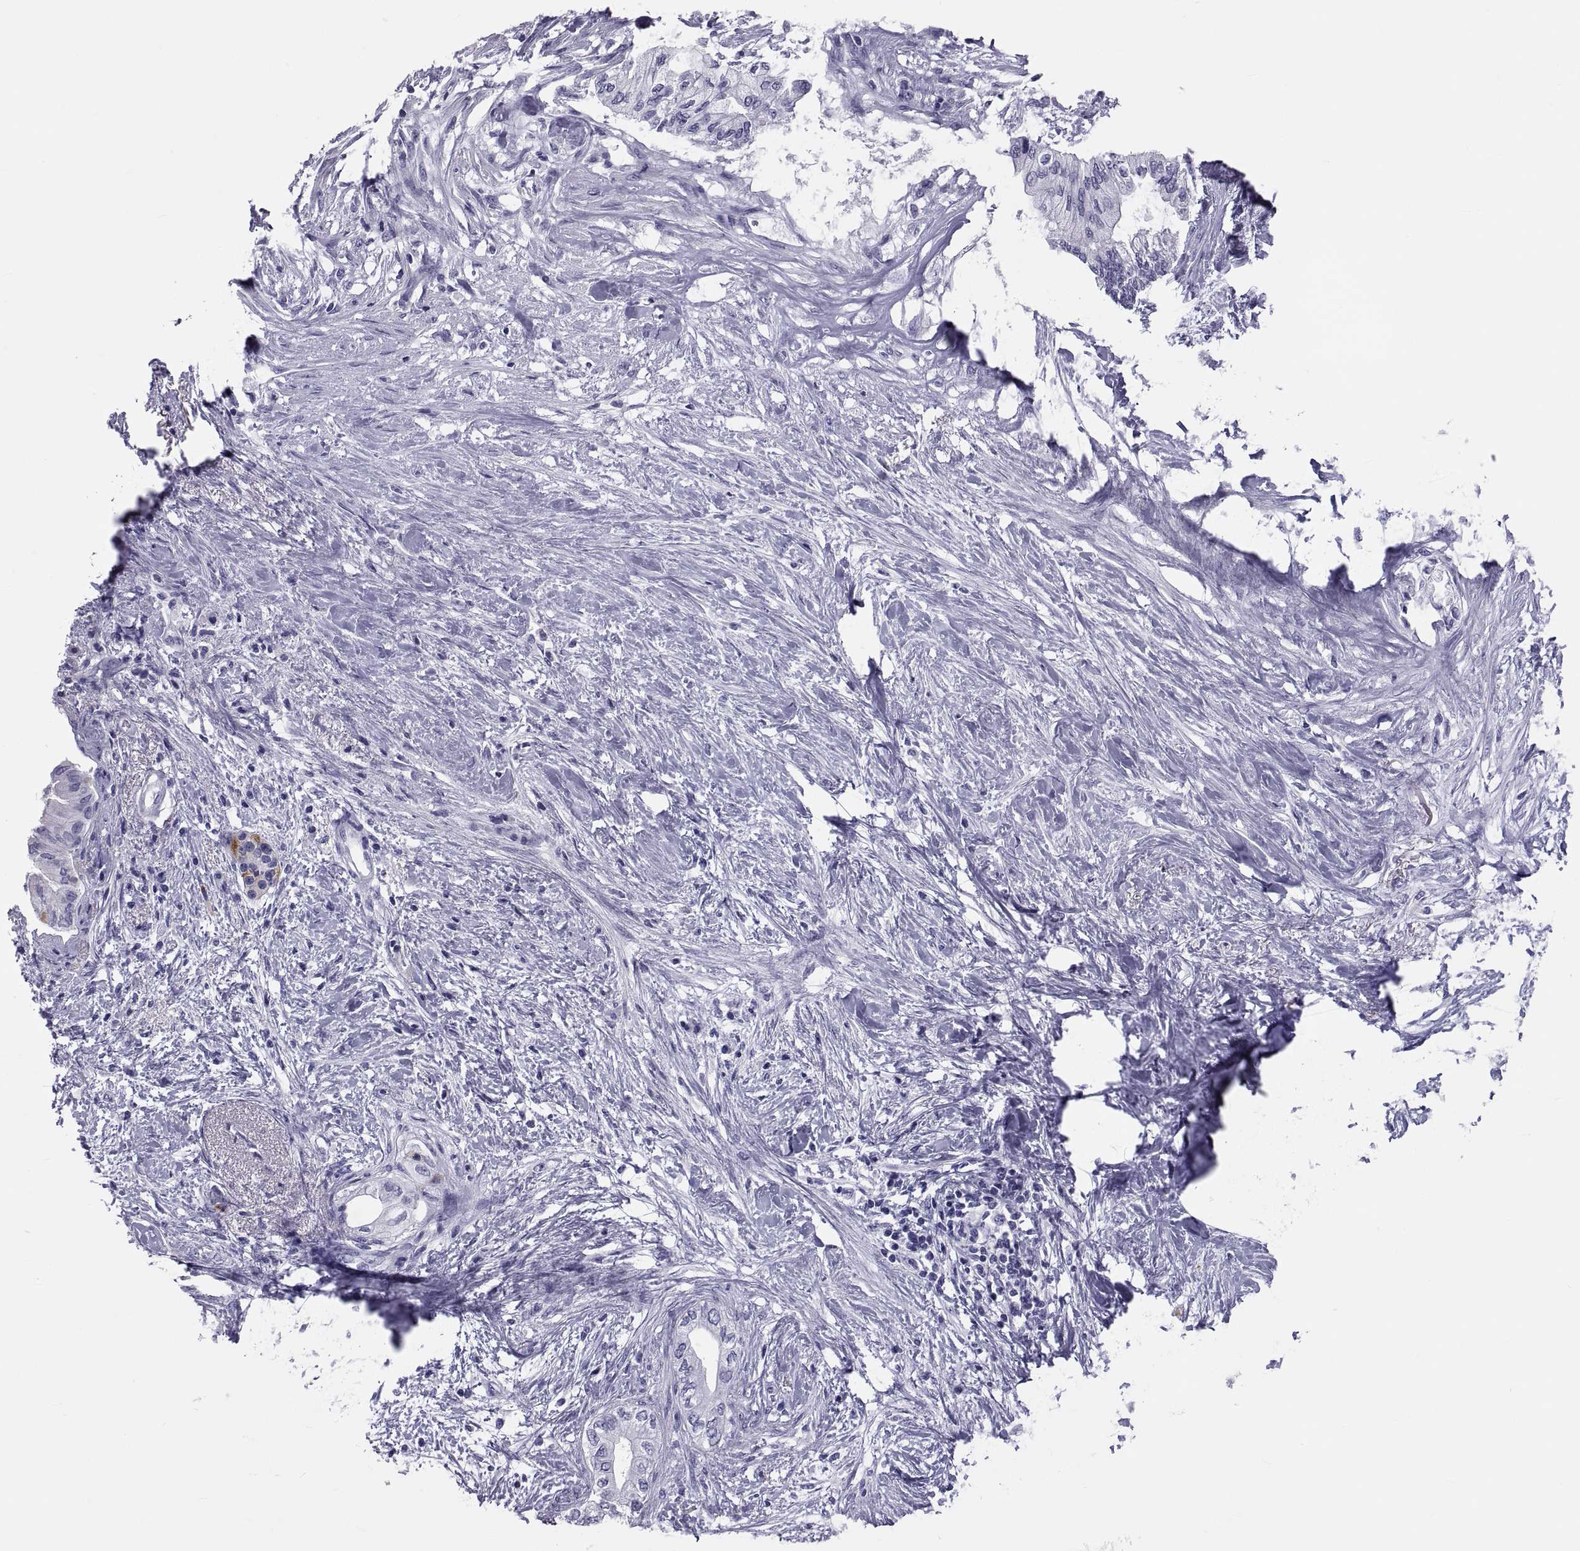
{"staining": {"intensity": "negative", "quantity": "none", "location": "none"}, "tissue": "pancreatic cancer", "cell_type": "Tumor cells", "image_type": "cancer", "snomed": [{"axis": "morphology", "description": "Normal tissue, NOS"}, {"axis": "morphology", "description": "Adenocarcinoma, NOS"}, {"axis": "topography", "description": "Pancreas"}, {"axis": "topography", "description": "Duodenum"}], "caption": "IHC of human pancreatic adenocarcinoma demonstrates no staining in tumor cells.", "gene": "DEFB129", "patient": {"sex": "female", "age": 60}}